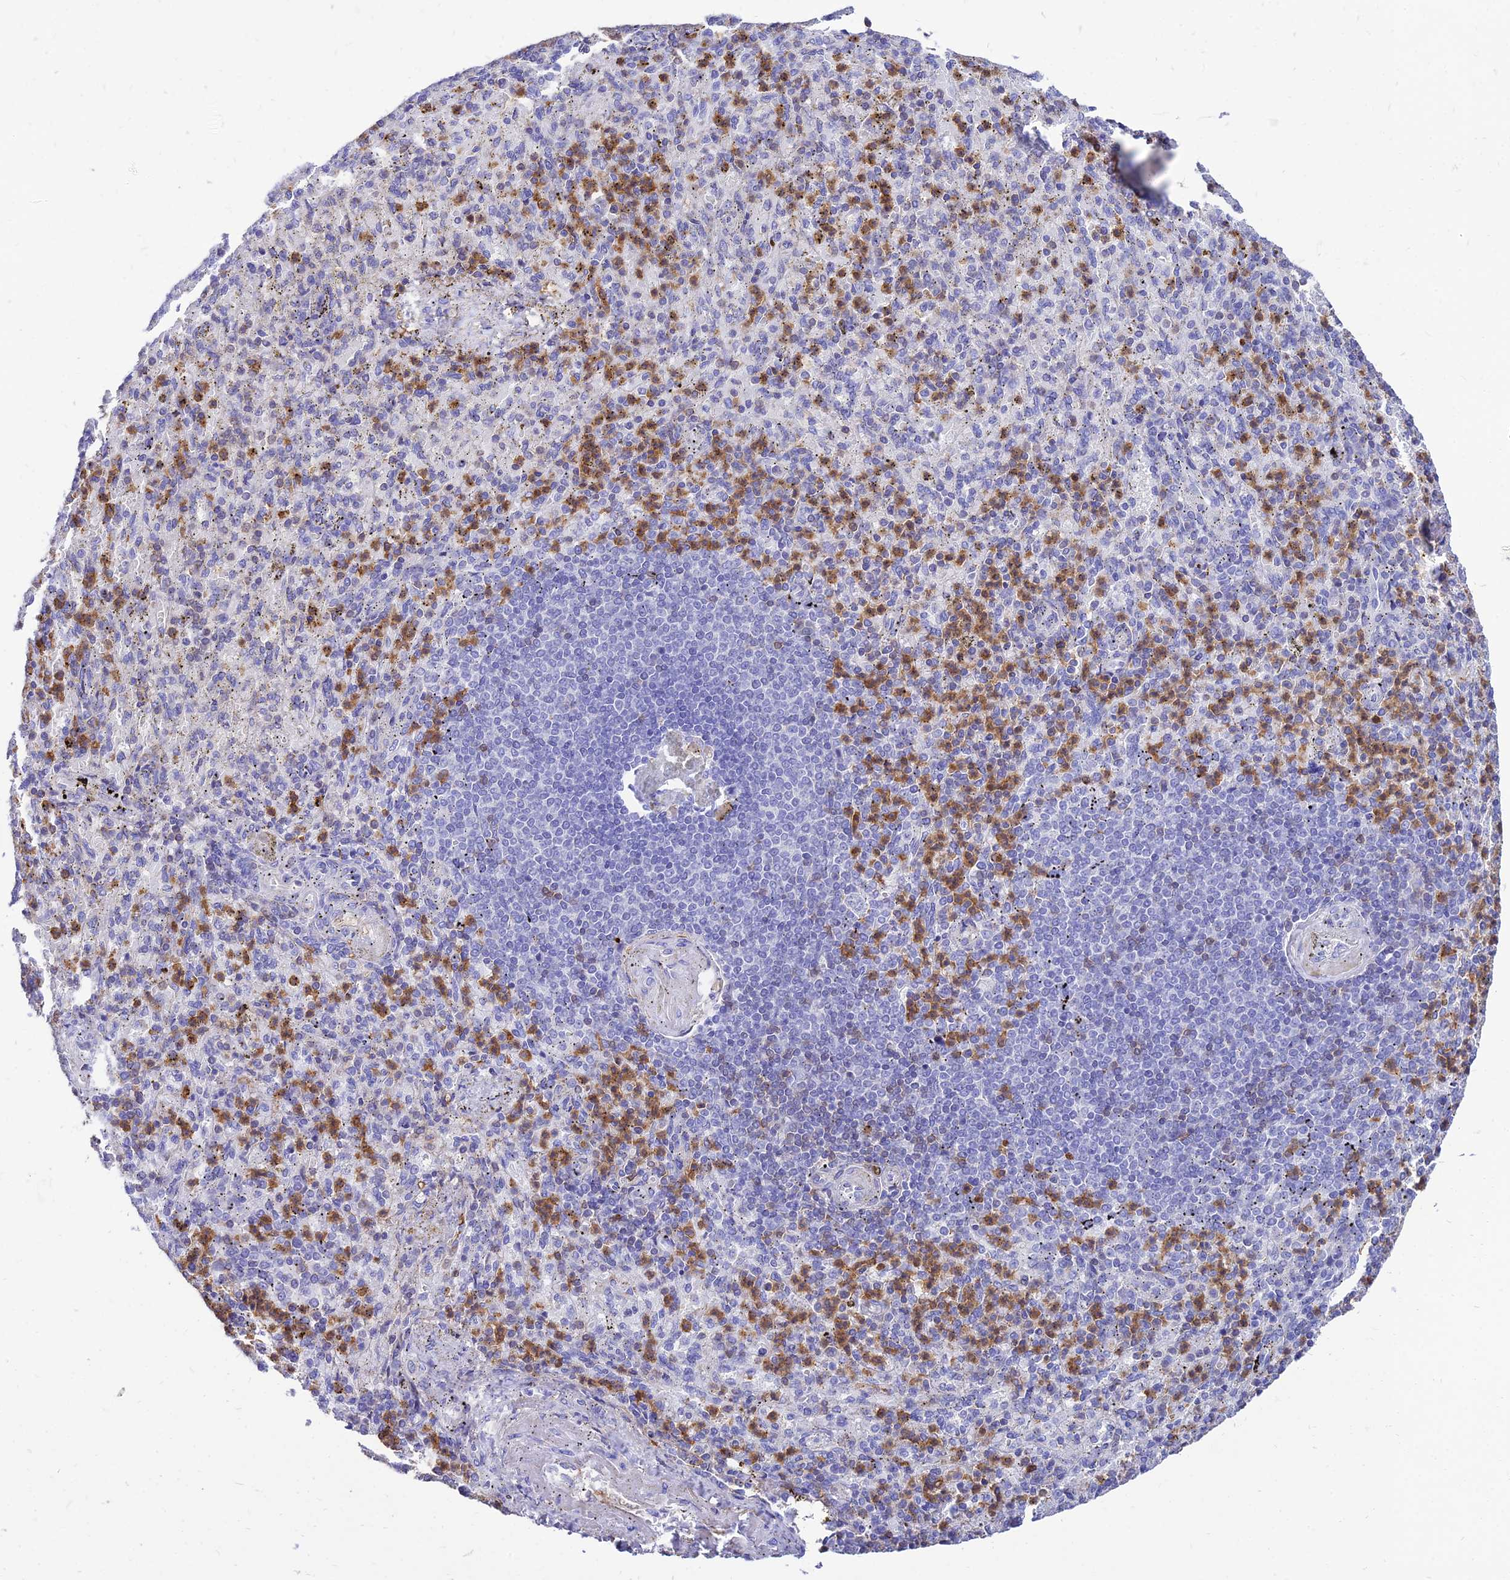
{"staining": {"intensity": "moderate", "quantity": "25%-75%", "location": "cytoplasmic/membranous"}, "tissue": "spleen", "cell_type": "Cells in red pulp", "image_type": "normal", "snomed": [{"axis": "morphology", "description": "Normal tissue, NOS"}, {"axis": "topography", "description": "Spleen"}], "caption": "Approximately 25%-75% of cells in red pulp in unremarkable human spleen demonstrate moderate cytoplasmic/membranous protein positivity as visualized by brown immunohistochemical staining.", "gene": "SREK1IP1", "patient": {"sex": "female", "age": 74}}